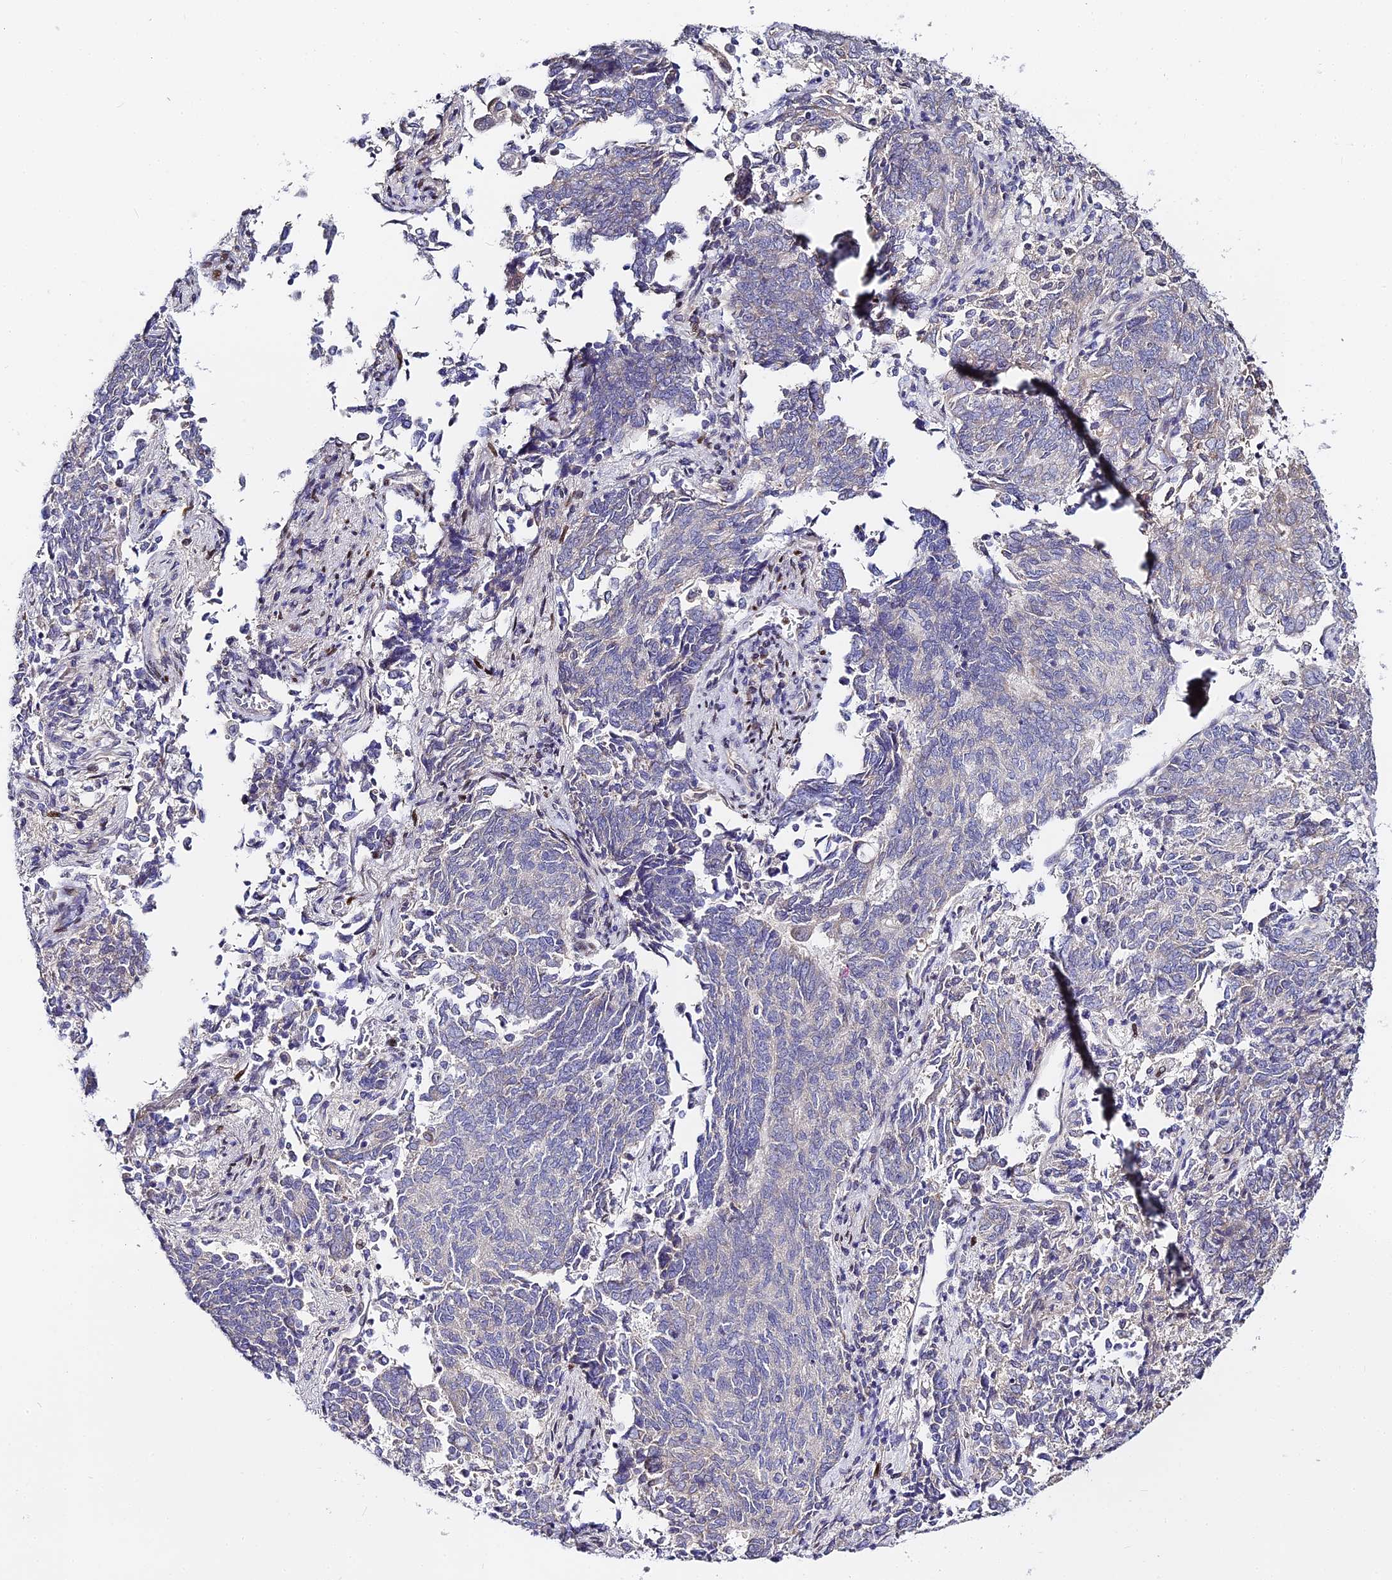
{"staining": {"intensity": "weak", "quantity": "<25%", "location": "cytoplasmic/membranous"}, "tissue": "endometrial cancer", "cell_type": "Tumor cells", "image_type": "cancer", "snomed": [{"axis": "morphology", "description": "Adenocarcinoma, NOS"}, {"axis": "topography", "description": "Endometrium"}], "caption": "Tumor cells show no significant protein staining in endometrial adenocarcinoma.", "gene": "SERP1", "patient": {"sex": "female", "age": 80}}